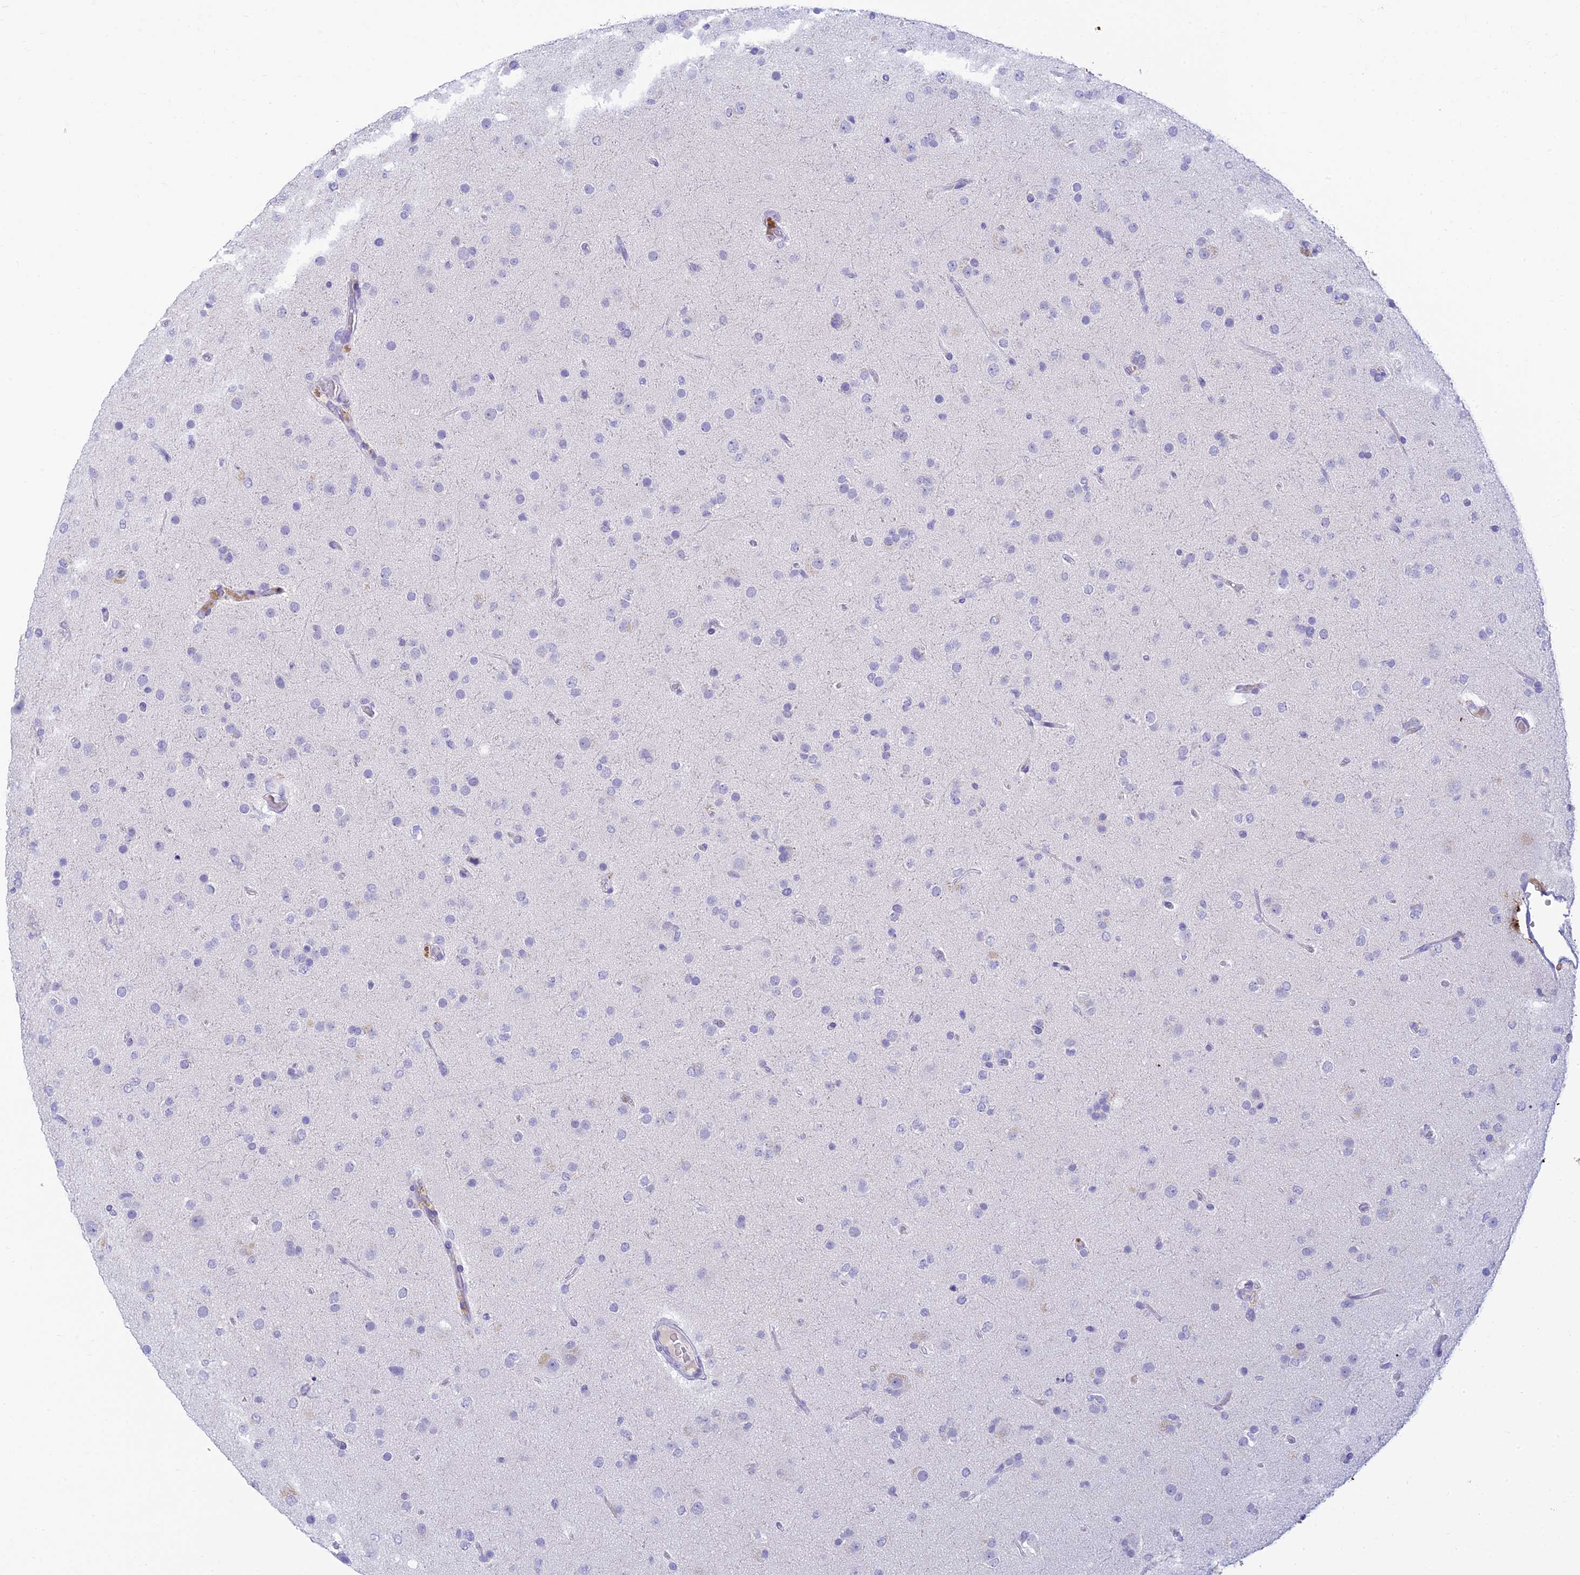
{"staining": {"intensity": "negative", "quantity": "none", "location": "none"}, "tissue": "glioma", "cell_type": "Tumor cells", "image_type": "cancer", "snomed": [{"axis": "morphology", "description": "Glioma, malignant, Low grade"}, {"axis": "topography", "description": "Brain"}], "caption": "Glioma was stained to show a protein in brown. There is no significant staining in tumor cells. Nuclei are stained in blue.", "gene": "INTS13", "patient": {"sex": "male", "age": 65}}